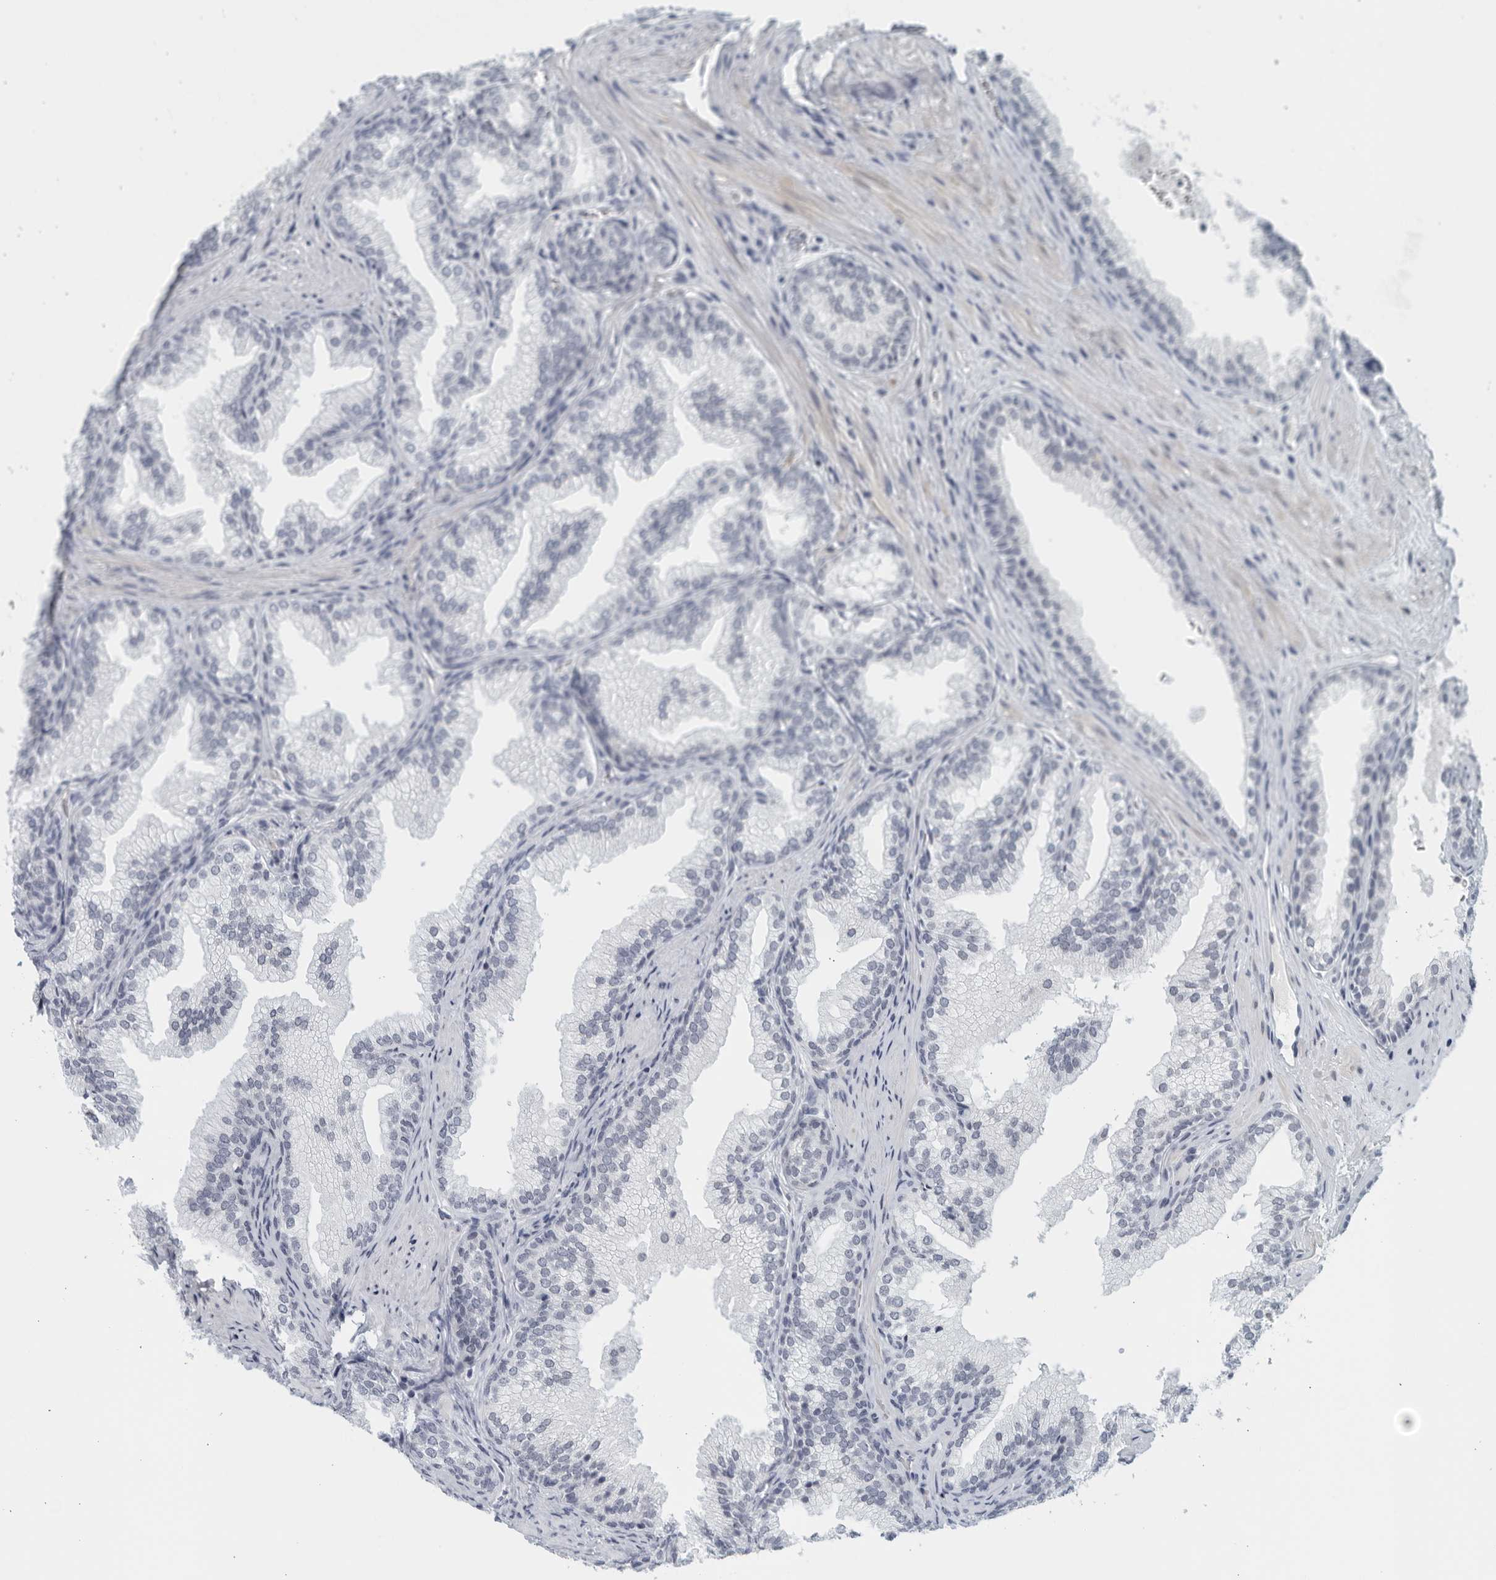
{"staining": {"intensity": "negative", "quantity": "none", "location": "none"}, "tissue": "prostate", "cell_type": "Glandular cells", "image_type": "normal", "snomed": [{"axis": "morphology", "description": "Normal tissue, NOS"}, {"axis": "topography", "description": "Prostate"}], "caption": "Image shows no significant protein expression in glandular cells of benign prostate.", "gene": "MATN1", "patient": {"sex": "male", "age": 76}}